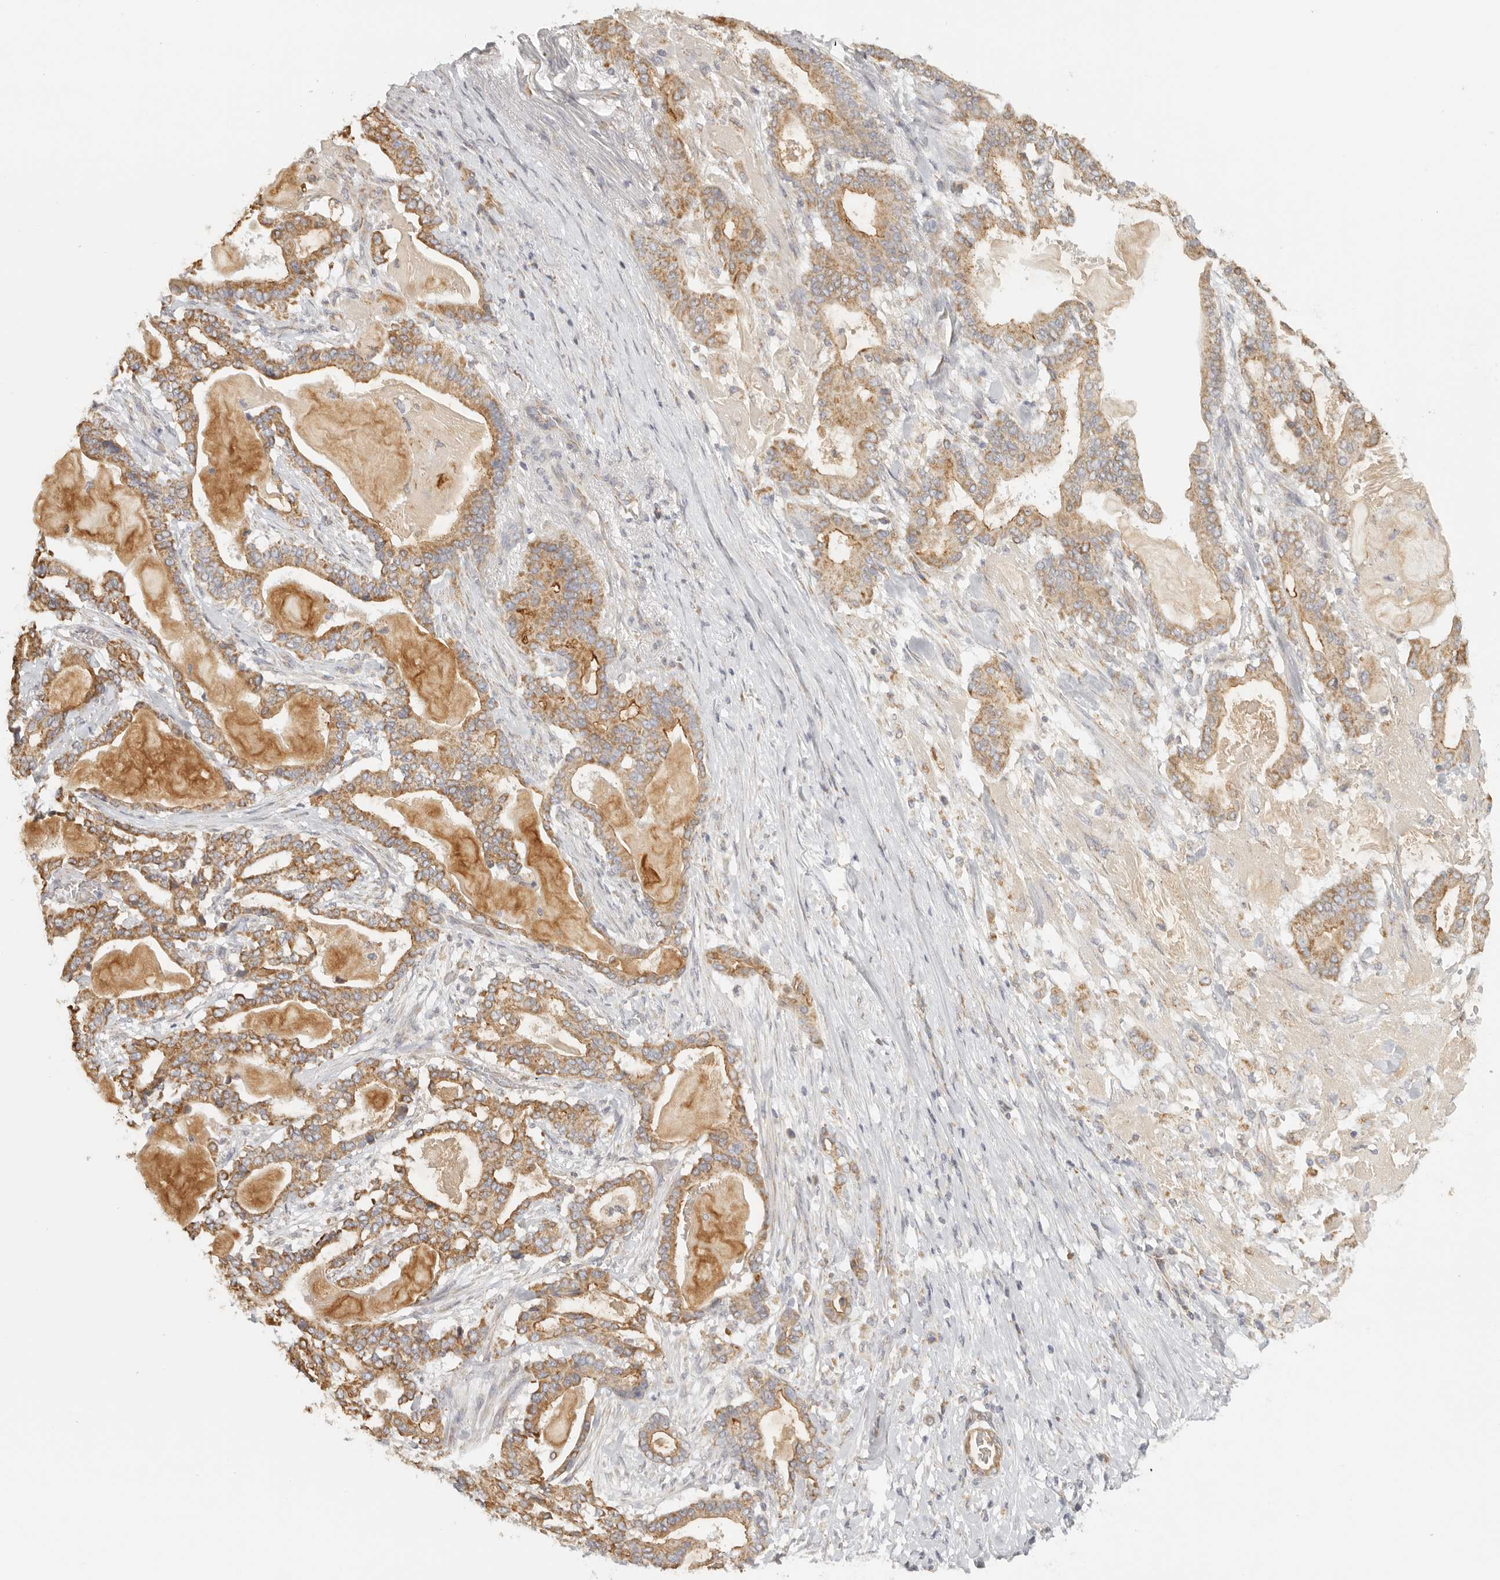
{"staining": {"intensity": "moderate", "quantity": ">75%", "location": "cytoplasmic/membranous"}, "tissue": "pancreatic cancer", "cell_type": "Tumor cells", "image_type": "cancer", "snomed": [{"axis": "morphology", "description": "Adenocarcinoma, NOS"}, {"axis": "topography", "description": "Pancreas"}], "caption": "There is medium levels of moderate cytoplasmic/membranous expression in tumor cells of adenocarcinoma (pancreatic), as demonstrated by immunohistochemical staining (brown color).", "gene": "KDF1", "patient": {"sex": "male", "age": 63}}